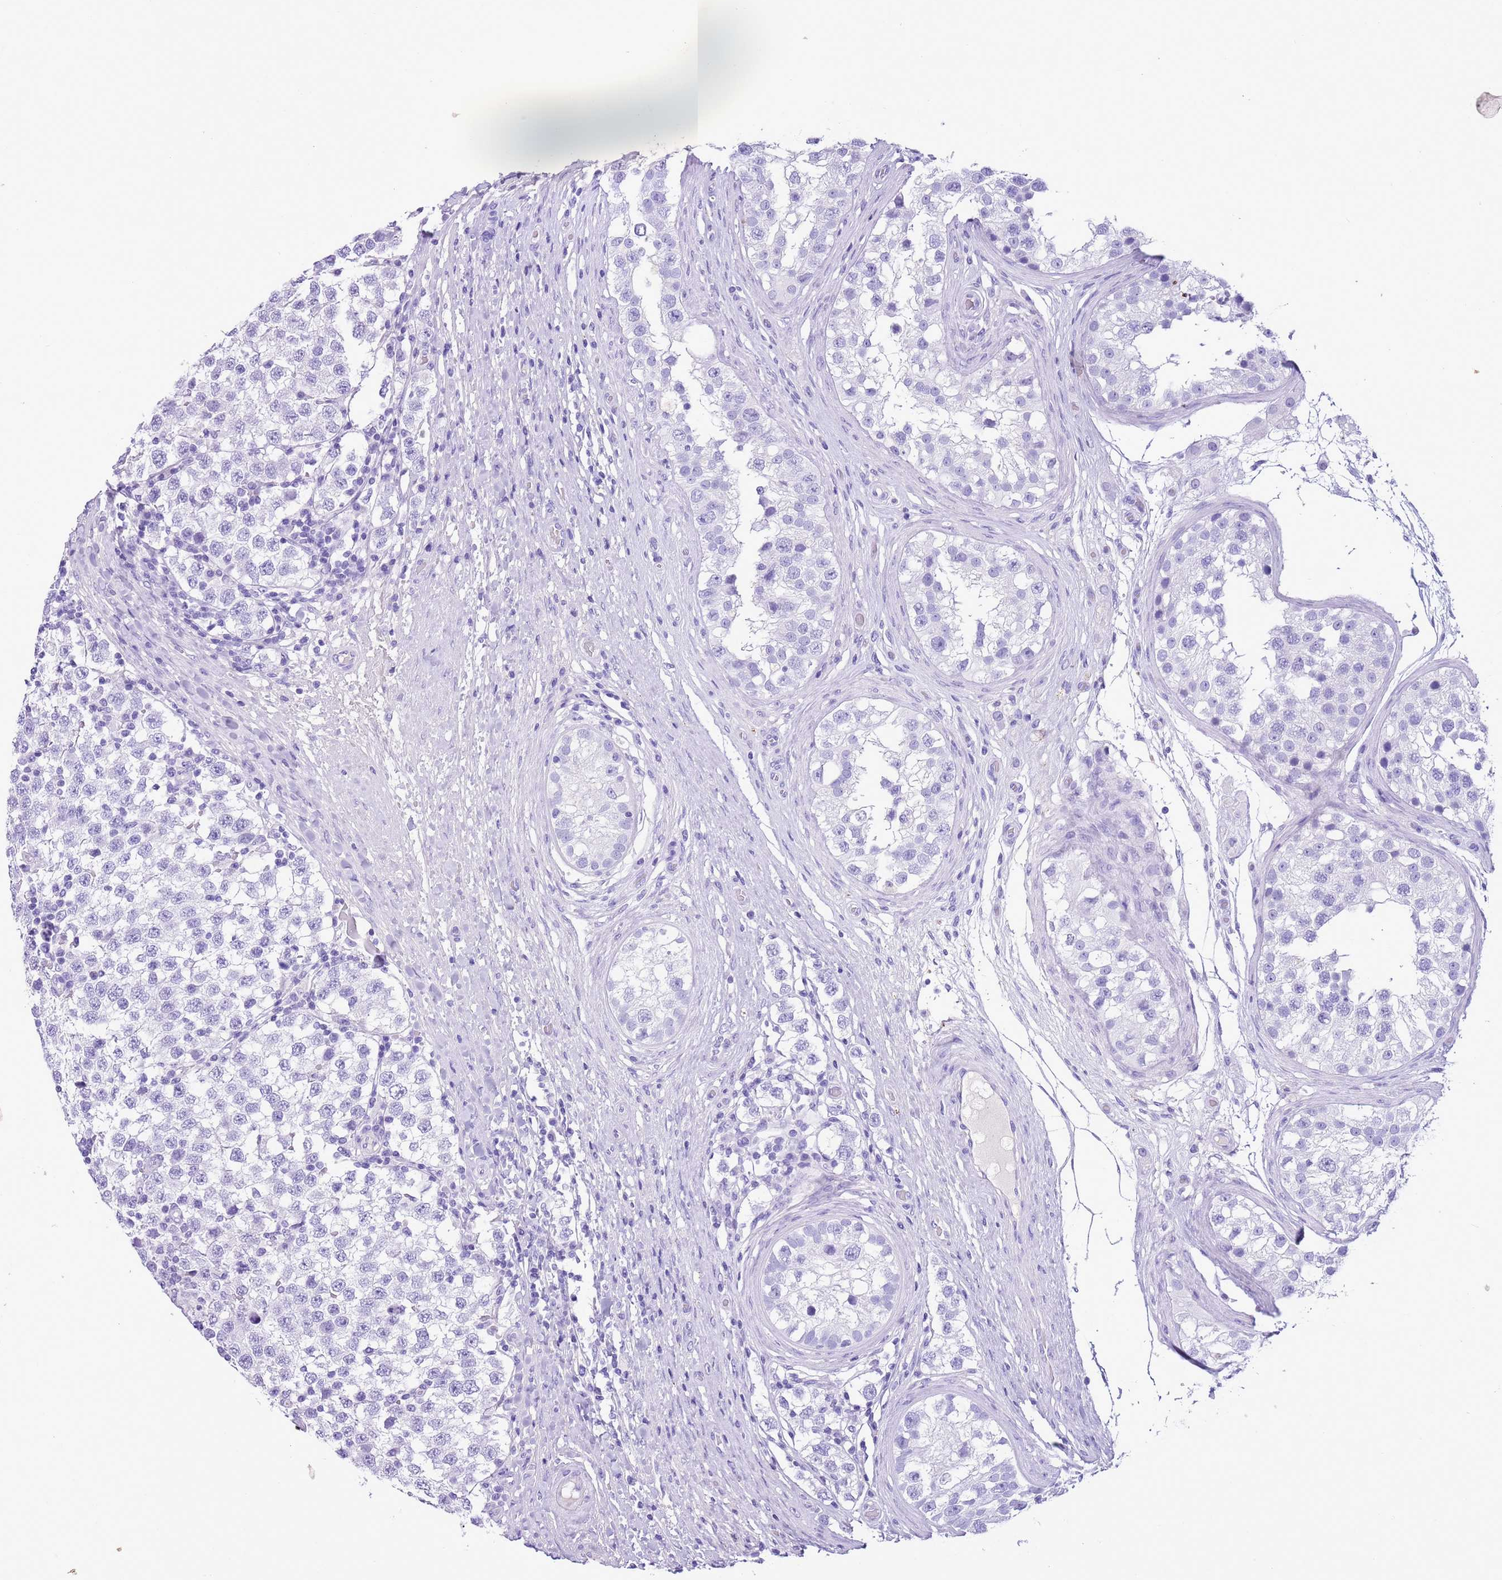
{"staining": {"intensity": "negative", "quantity": "none", "location": "none"}, "tissue": "testis cancer", "cell_type": "Tumor cells", "image_type": "cancer", "snomed": [{"axis": "morphology", "description": "Seminoma, NOS"}, {"axis": "topography", "description": "Testis"}], "caption": "Tumor cells are negative for brown protein staining in testis cancer (seminoma).", "gene": "TBC1D10B", "patient": {"sex": "male", "age": 34}}